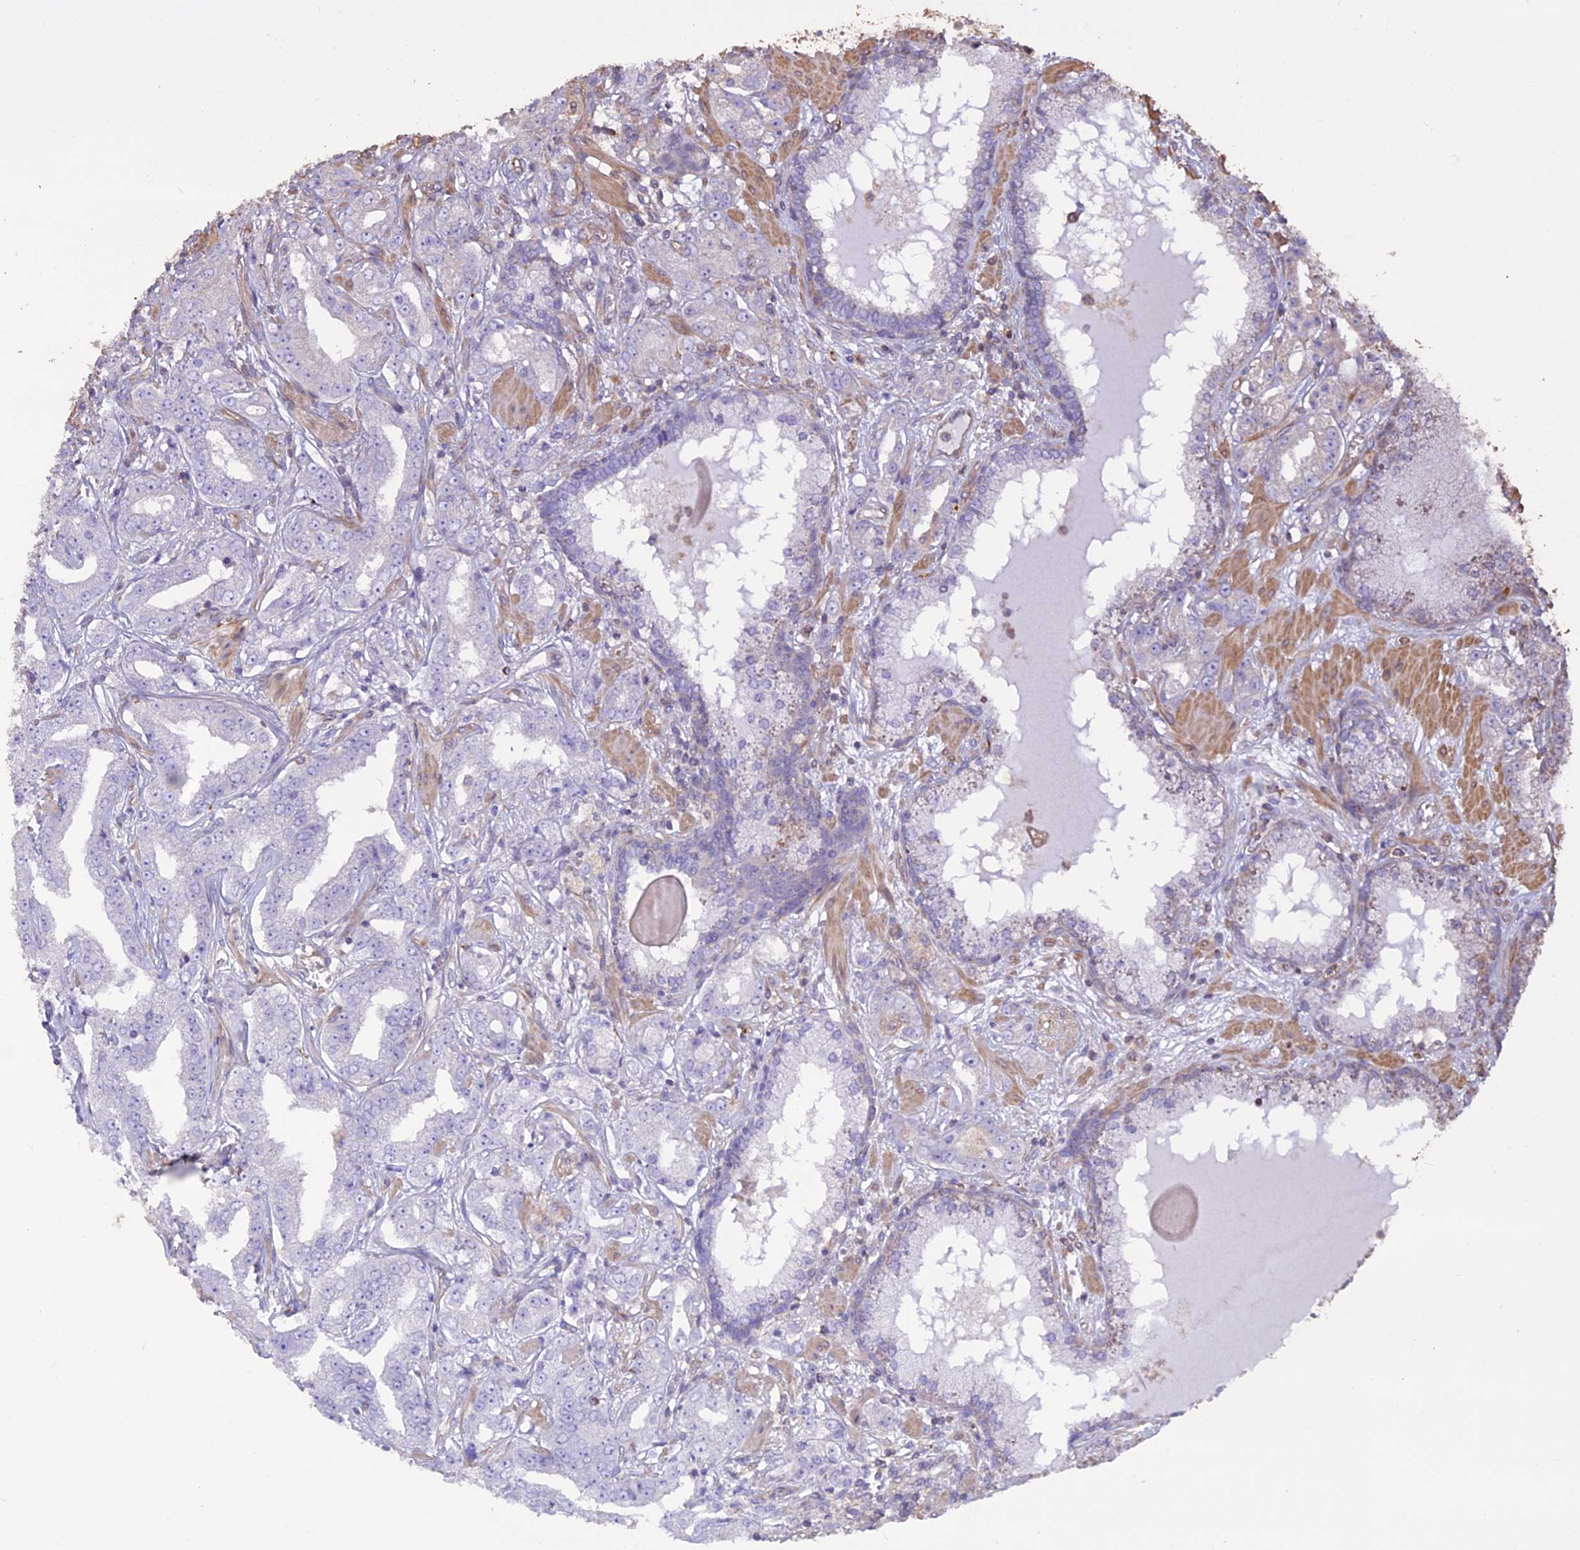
{"staining": {"intensity": "negative", "quantity": "none", "location": "none"}, "tissue": "prostate cancer", "cell_type": "Tumor cells", "image_type": "cancer", "snomed": [{"axis": "morphology", "description": "Adenocarcinoma, High grade"}, {"axis": "topography", "description": "Prostate"}], "caption": "Tumor cells are negative for protein expression in human prostate adenocarcinoma (high-grade). (DAB (3,3'-diaminobenzidine) immunohistochemistry (IHC) visualized using brightfield microscopy, high magnification).", "gene": "CCDC148", "patient": {"sex": "male", "age": 63}}